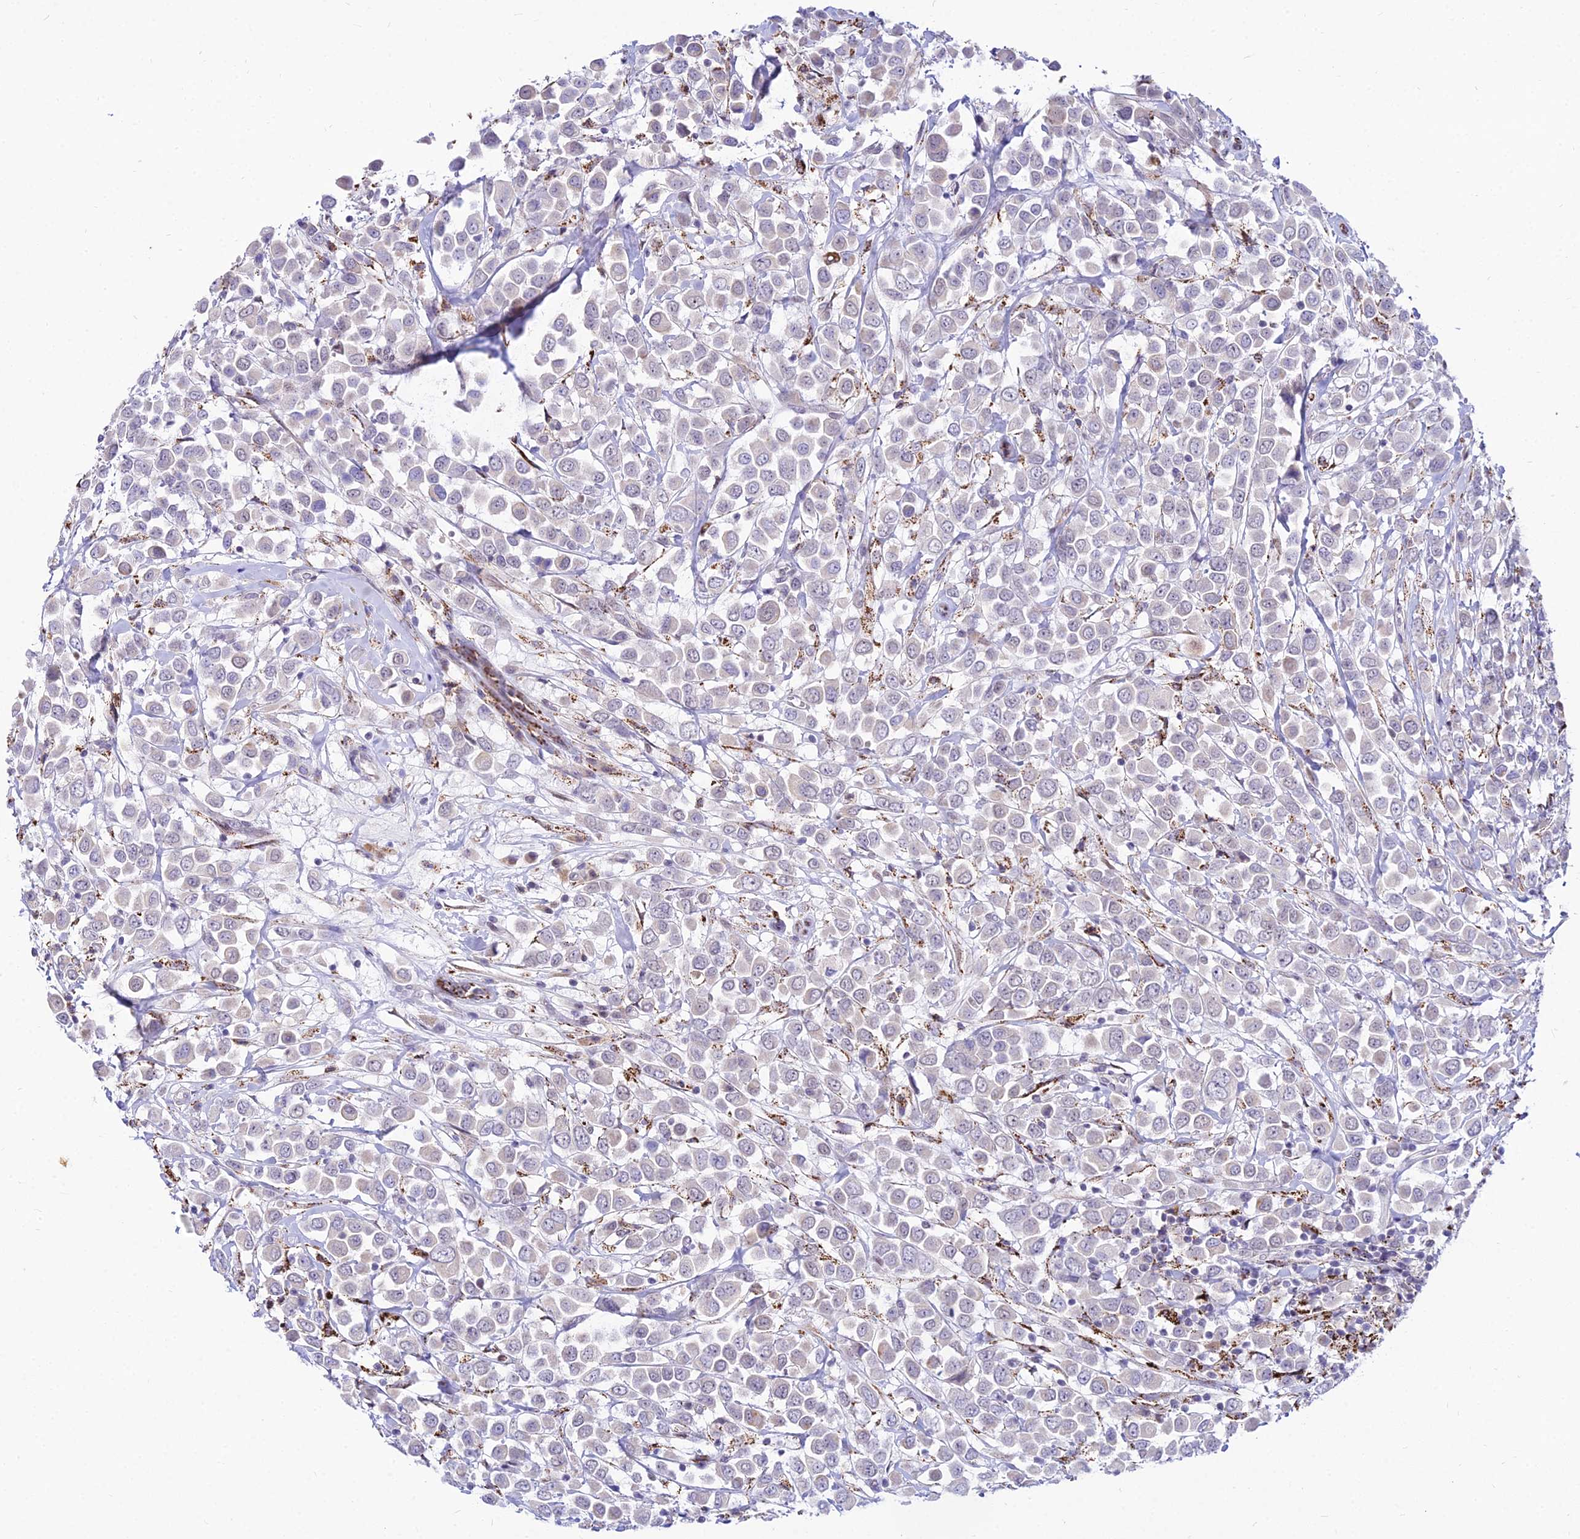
{"staining": {"intensity": "negative", "quantity": "none", "location": "none"}, "tissue": "breast cancer", "cell_type": "Tumor cells", "image_type": "cancer", "snomed": [{"axis": "morphology", "description": "Duct carcinoma"}, {"axis": "topography", "description": "Breast"}], "caption": "Tumor cells are negative for protein expression in human breast cancer.", "gene": "C6orf163", "patient": {"sex": "female", "age": 61}}